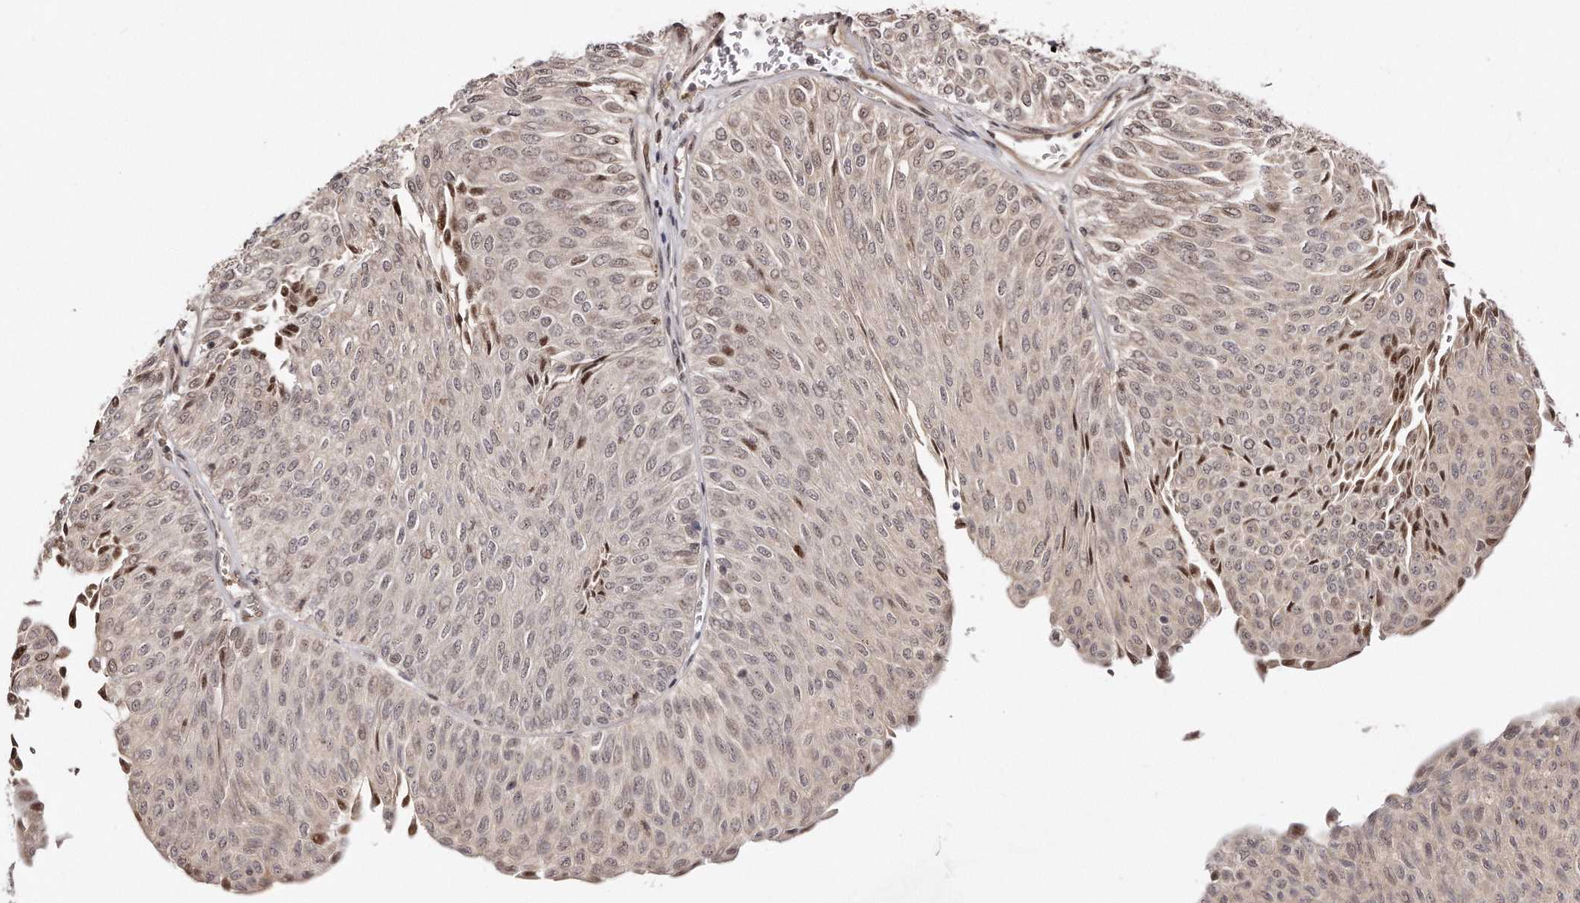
{"staining": {"intensity": "weak", "quantity": ">75%", "location": "nuclear"}, "tissue": "urothelial cancer", "cell_type": "Tumor cells", "image_type": "cancer", "snomed": [{"axis": "morphology", "description": "Urothelial carcinoma, Low grade"}, {"axis": "topography", "description": "Urinary bladder"}], "caption": "Human urothelial cancer stained with a brown dye exhibits weak nuclear positive expression in about >75% of tumor cells.", "gene": "SOX4", "patient": {"sex": "male", "age": 78}}